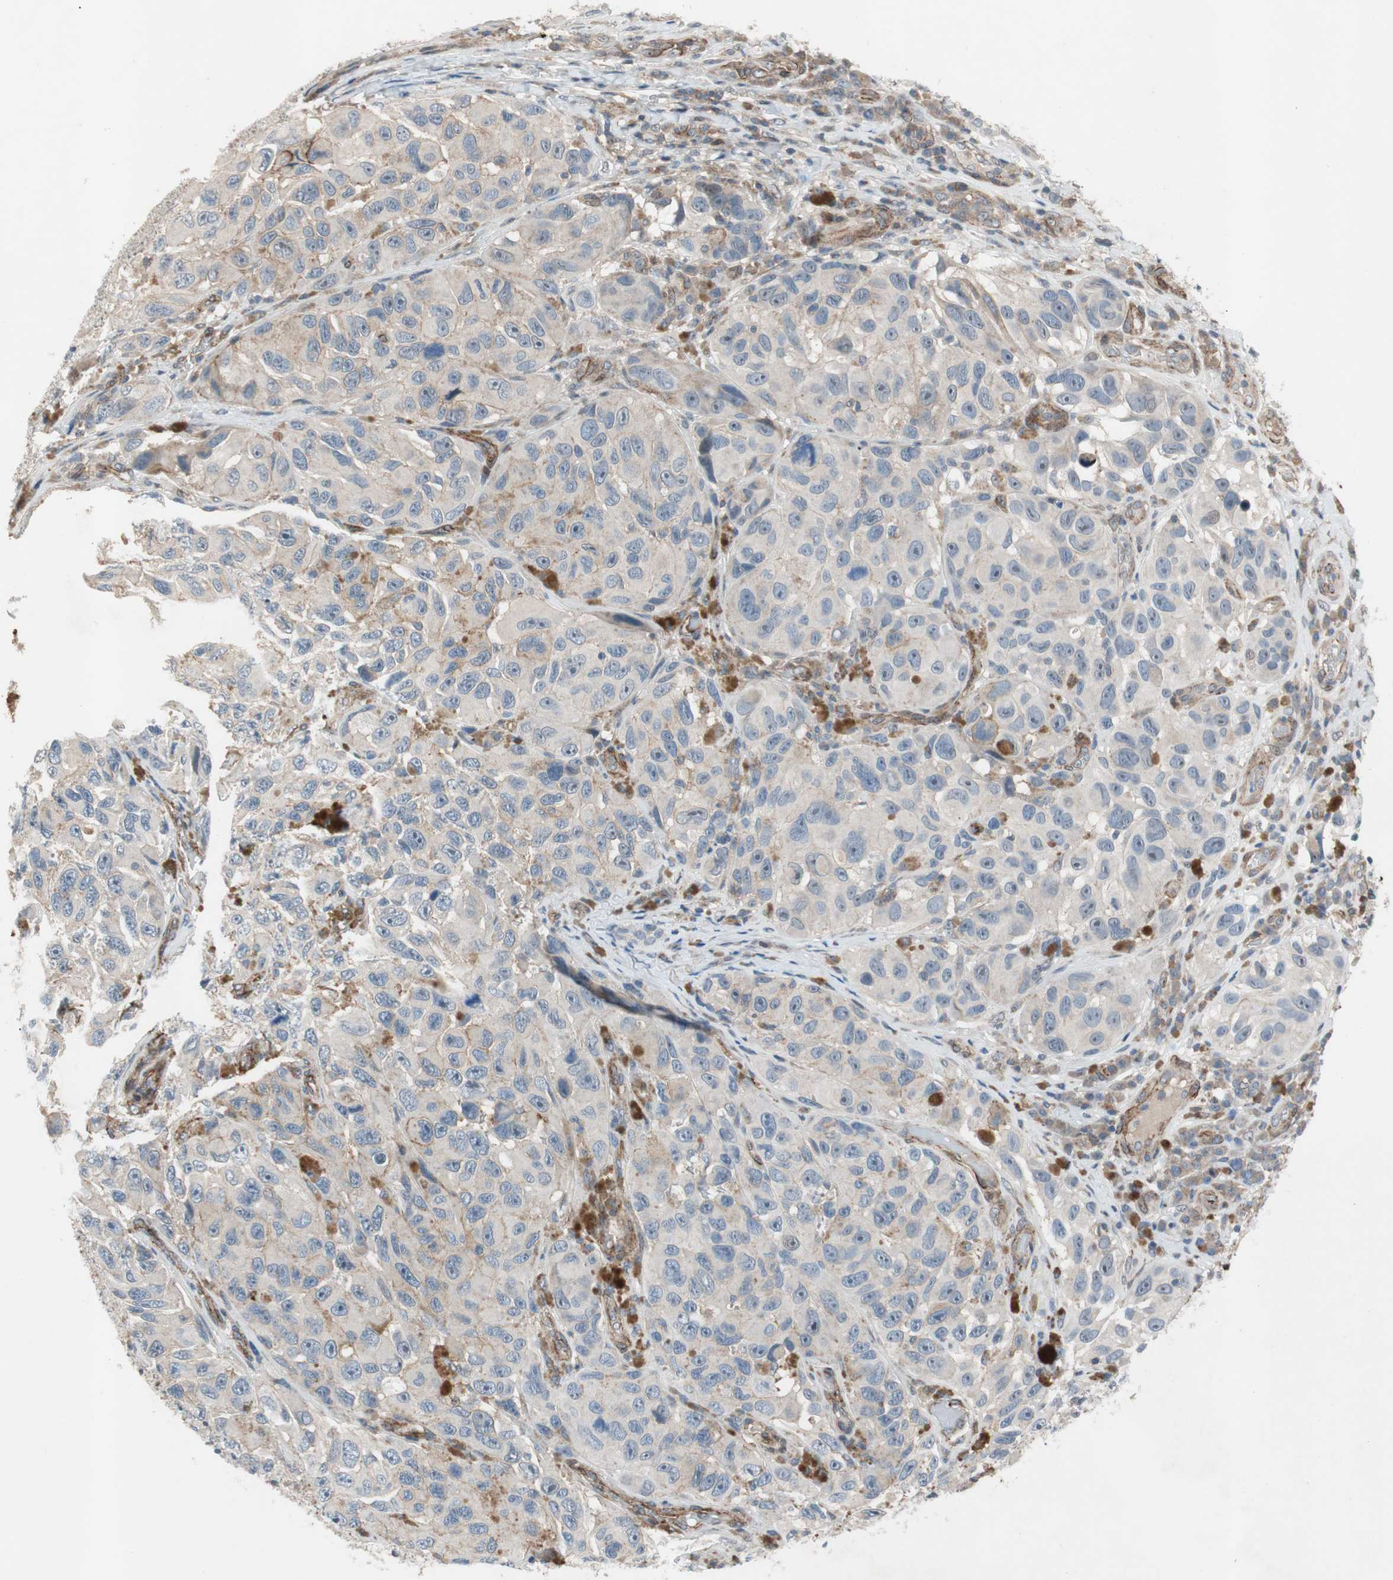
{"staining": {"intensity": "negative", "quantity": "none", "location": "none"}, "tissue": "melanoma", "cell_type": "Tumor cells", "image_type": "cancer", "snomed": [{"axis": "morphology", "description": "Malignant melanoma, NOS"}, {"axis": "topography", "description": "Skin"}], "caption": "High power microscopy micrograph of an immunohistochemistry micrograph of melanoma, revealing no significant expression in tumor cells.", "gene": "GRHL1", "patient": {"sex": "female", "age": 73}}